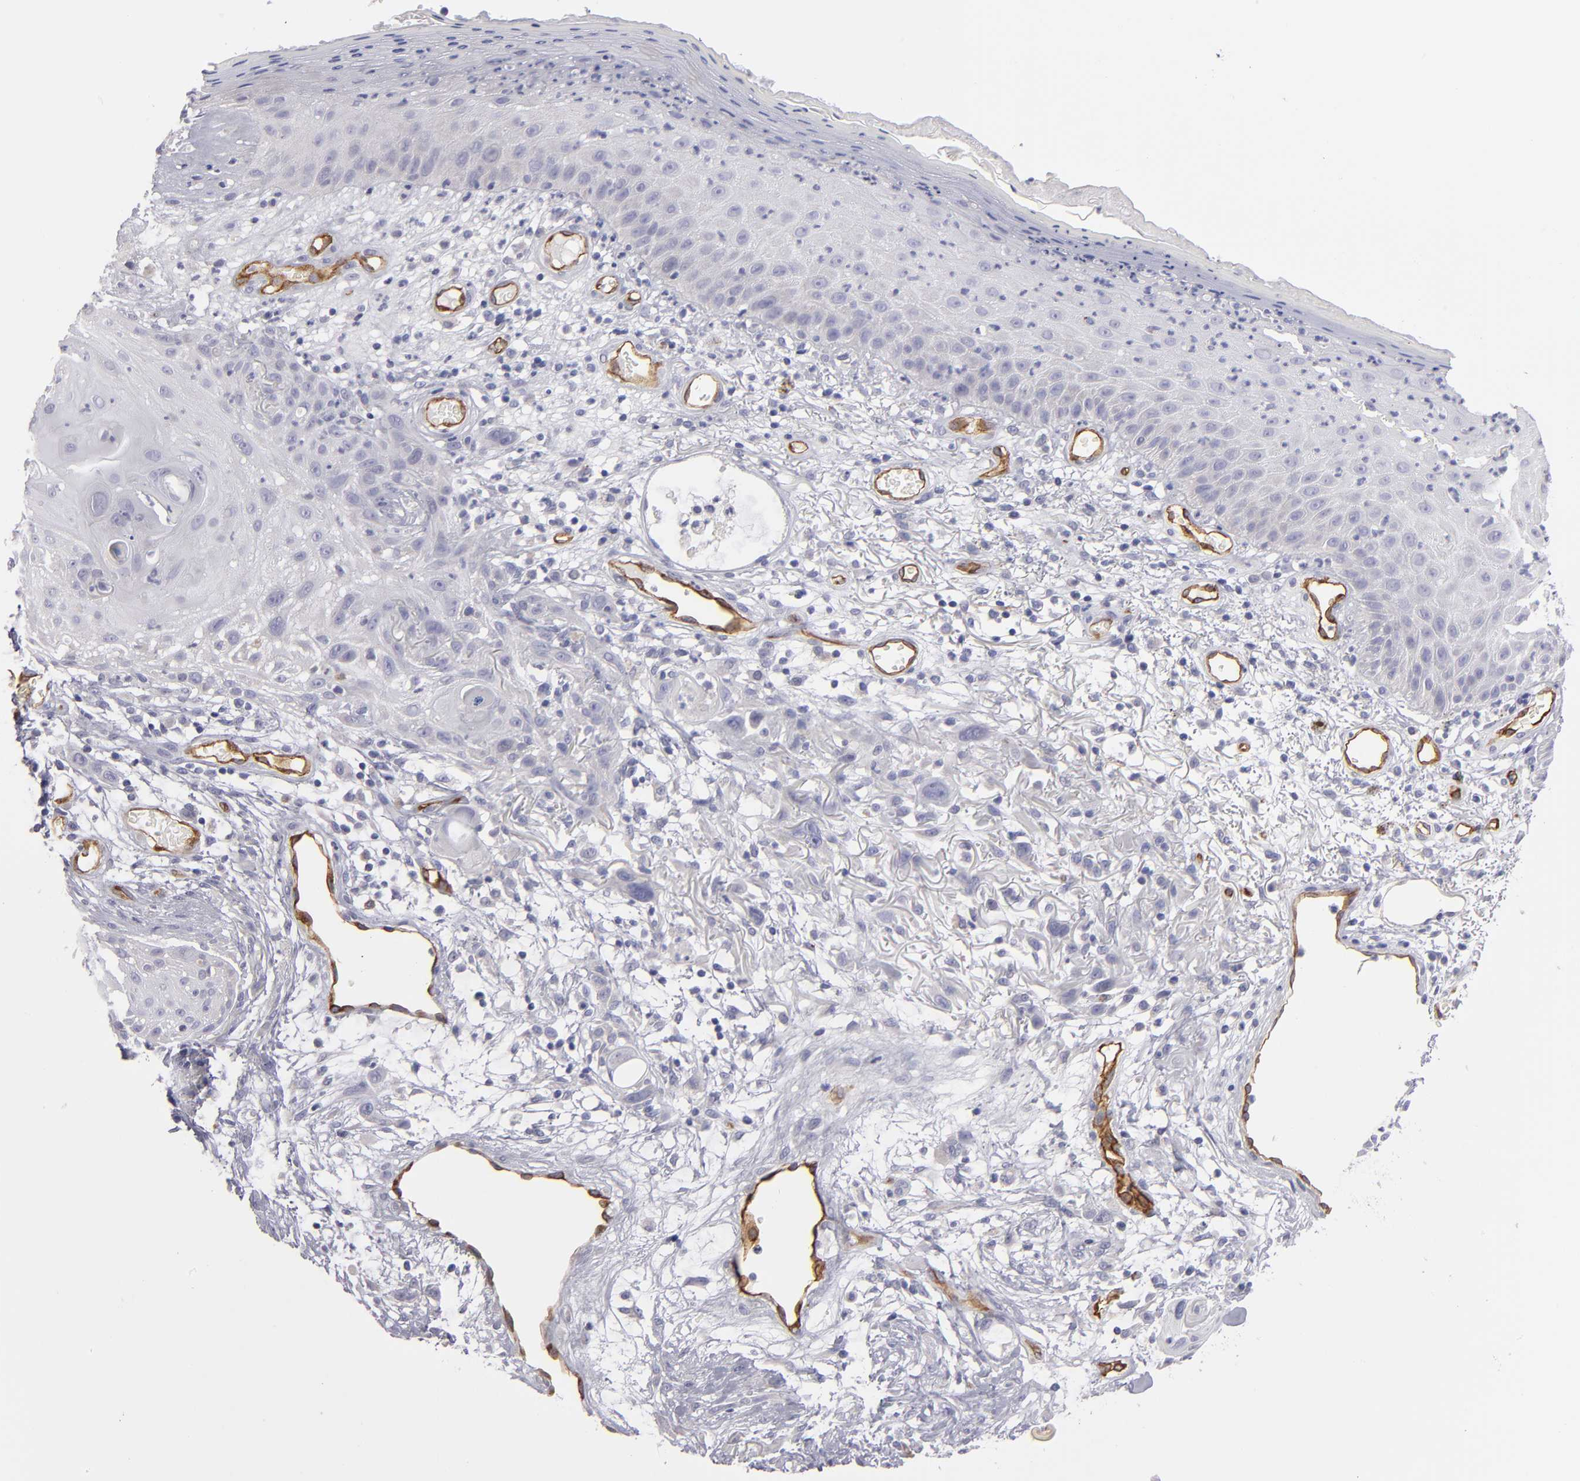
{"staining": {"intensity": "negative", "quantity": "none", "location": "none"}, "tissue": "skin cancer", "cell_type": "Tumor cells", "image_type": "cancer", "snomed": [{"axis": "morphology", "description": "Squamous cell carcinoma, NOS"}, {"axis": "topography", "description": "Skin"}], "caption": "An image of squamous cell carcinoma (skin) stained for a protein demonstrates no brown staining in tumor cells.", "gene": "PLVAP", "patient": {"sex": "female", "age": 59}}